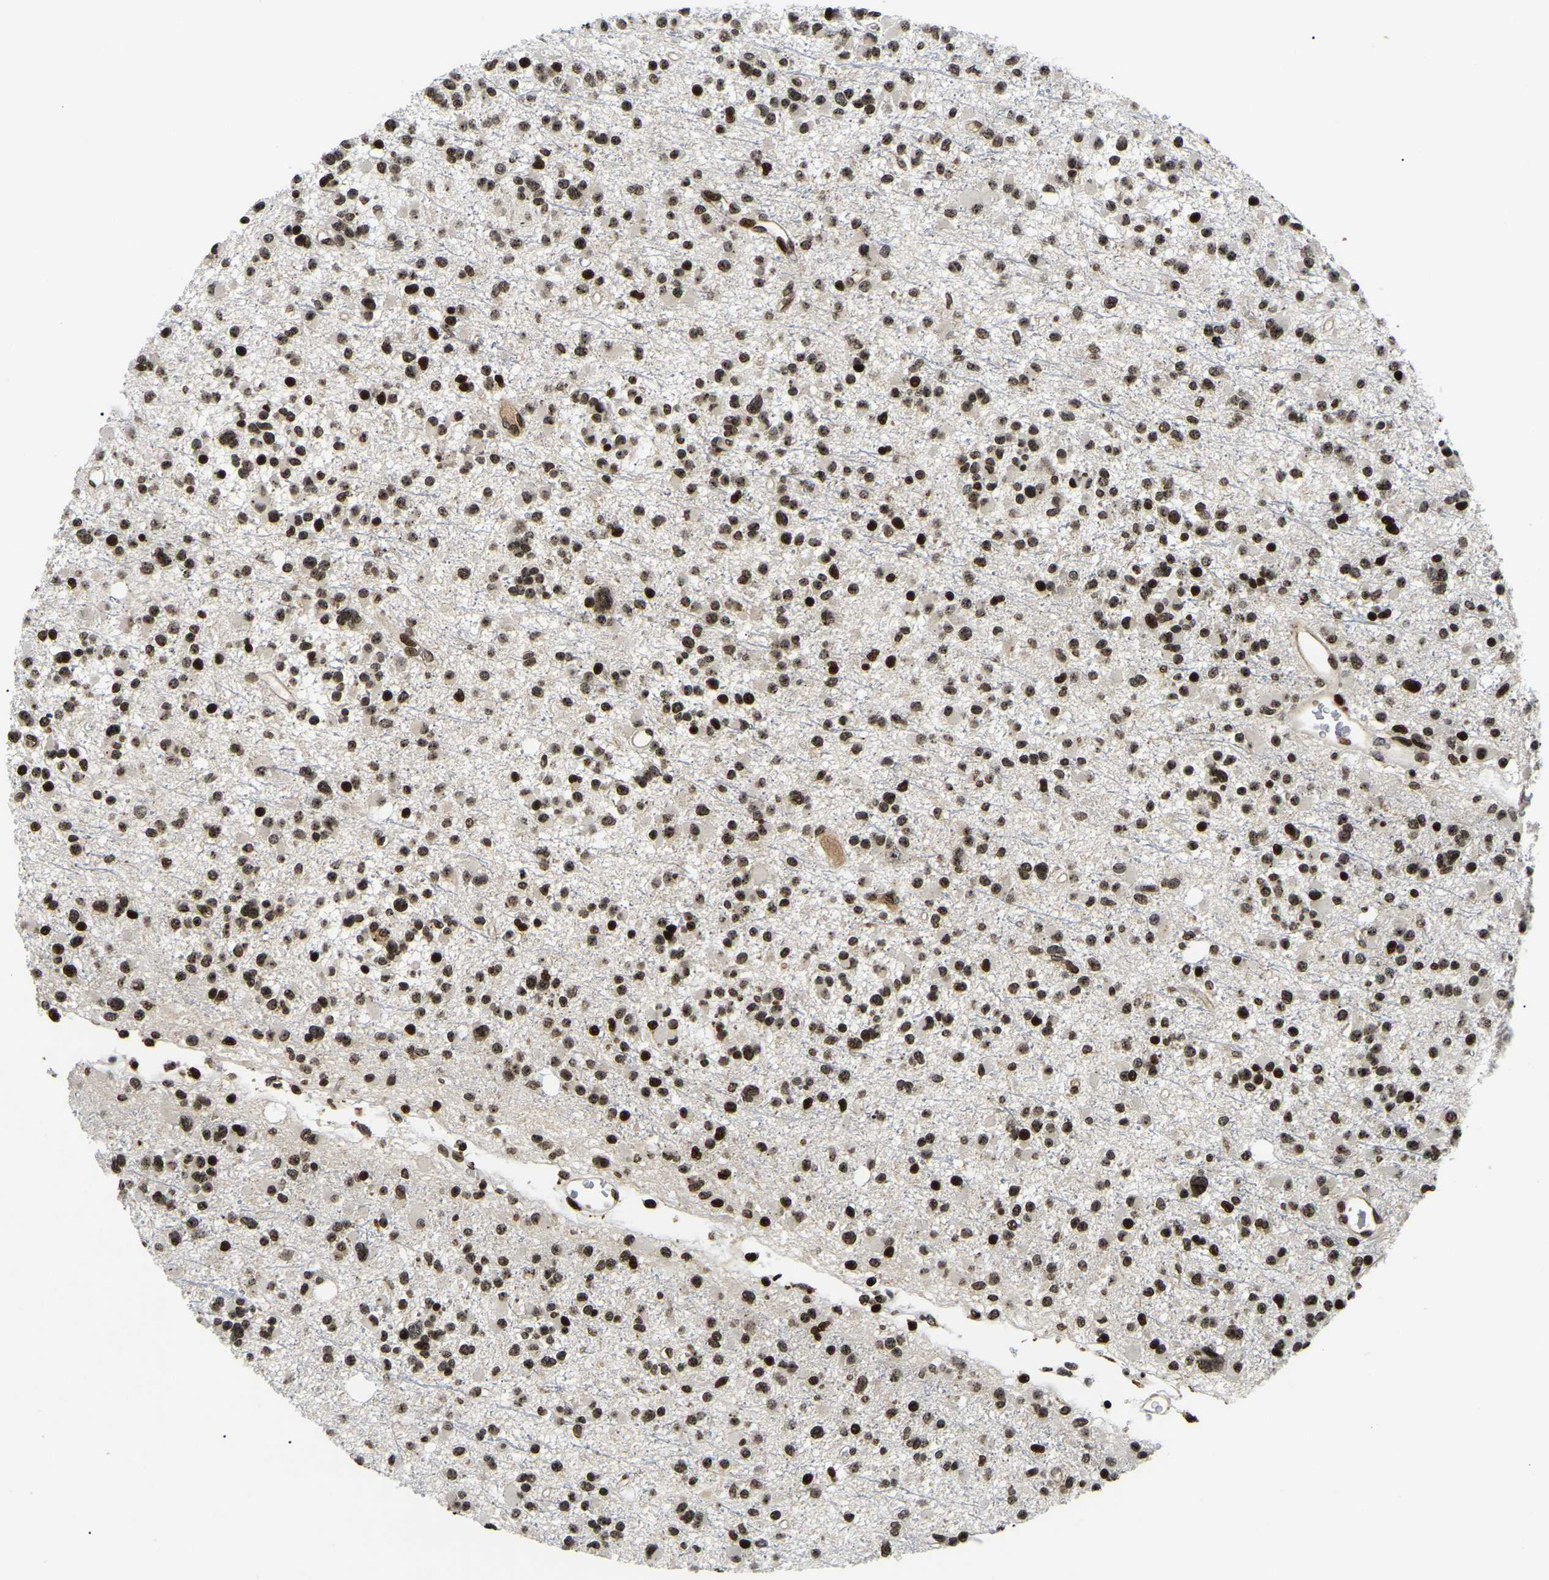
{"staining": {"intensity": "moderate", "quantity": ">75%", "location": "nuclear"}, "tissue": "glioma", "cell_type": "Tumor cells", "image_type": "cancer", "snomed": [{"axis": "morphology", "description": "Glioma, malignant, Low grade"}, {"axis": "topography", "description": "Brain"}], "caption": "Protein staining displays moderate nuclear positivity in approximately >75% of tumor cells in glioma.", "gene": "LRRC61", "patient": {"sex": "female", "age": 22}}